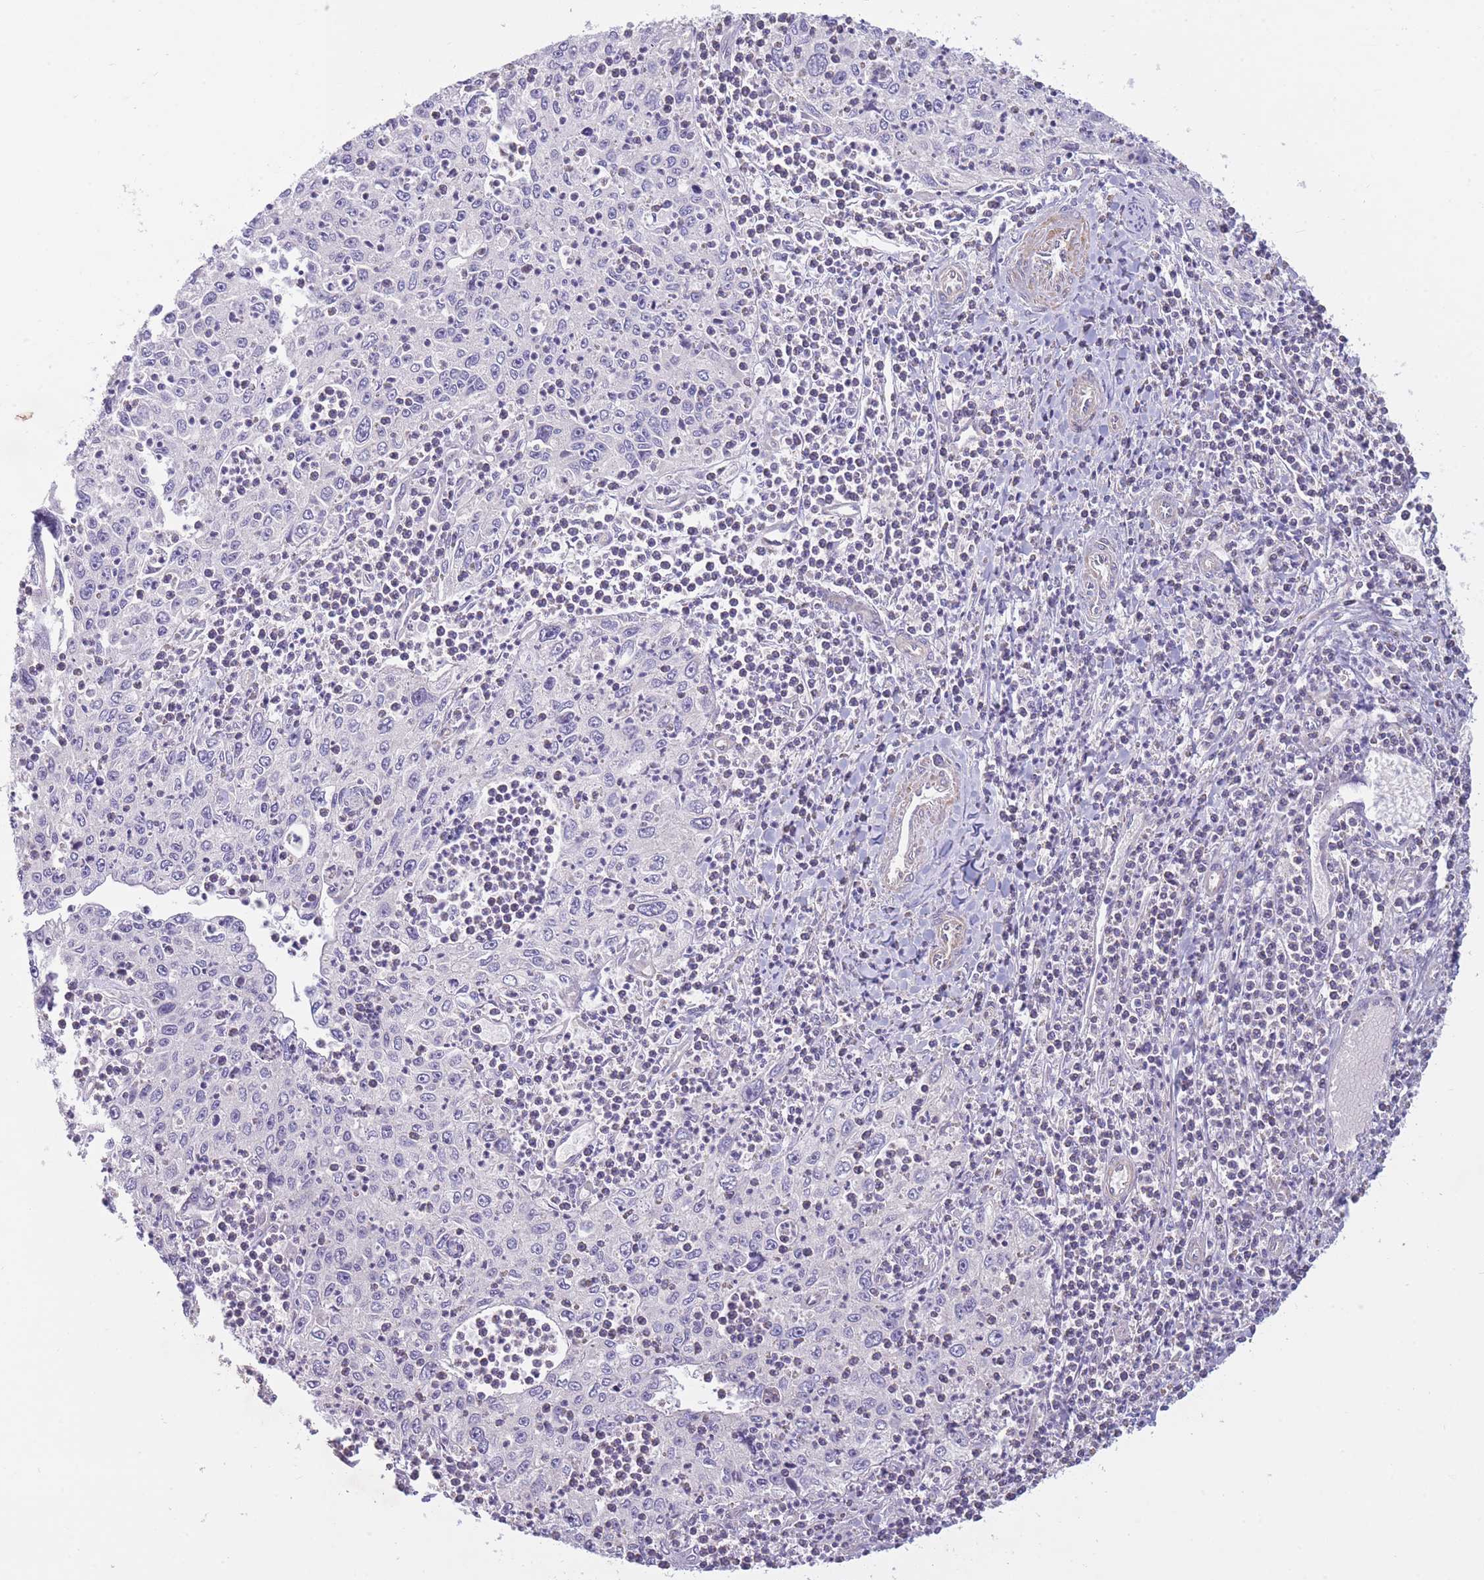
{"staining": {"intensity": "negative", "quantity": "none", "location": "none"}, "tissue": "cervical cancer", "cell_type": "Tumor cells", "image_type": "cancer", "snomed": [{"axis": "morphology", "description": "Squamous cell carcinoma, NOS"}, {"axis": "topography", "description": "Cervix"}], "caption": "Tumor cells are negative for protein expression in human squamous cell carcinoma (cervical). (DAB immunohistochemistry visualized using brightfield microscopy, high magnification).", "gene": "PNPLA5", "patient": {"sex": "female", "age": 30}}